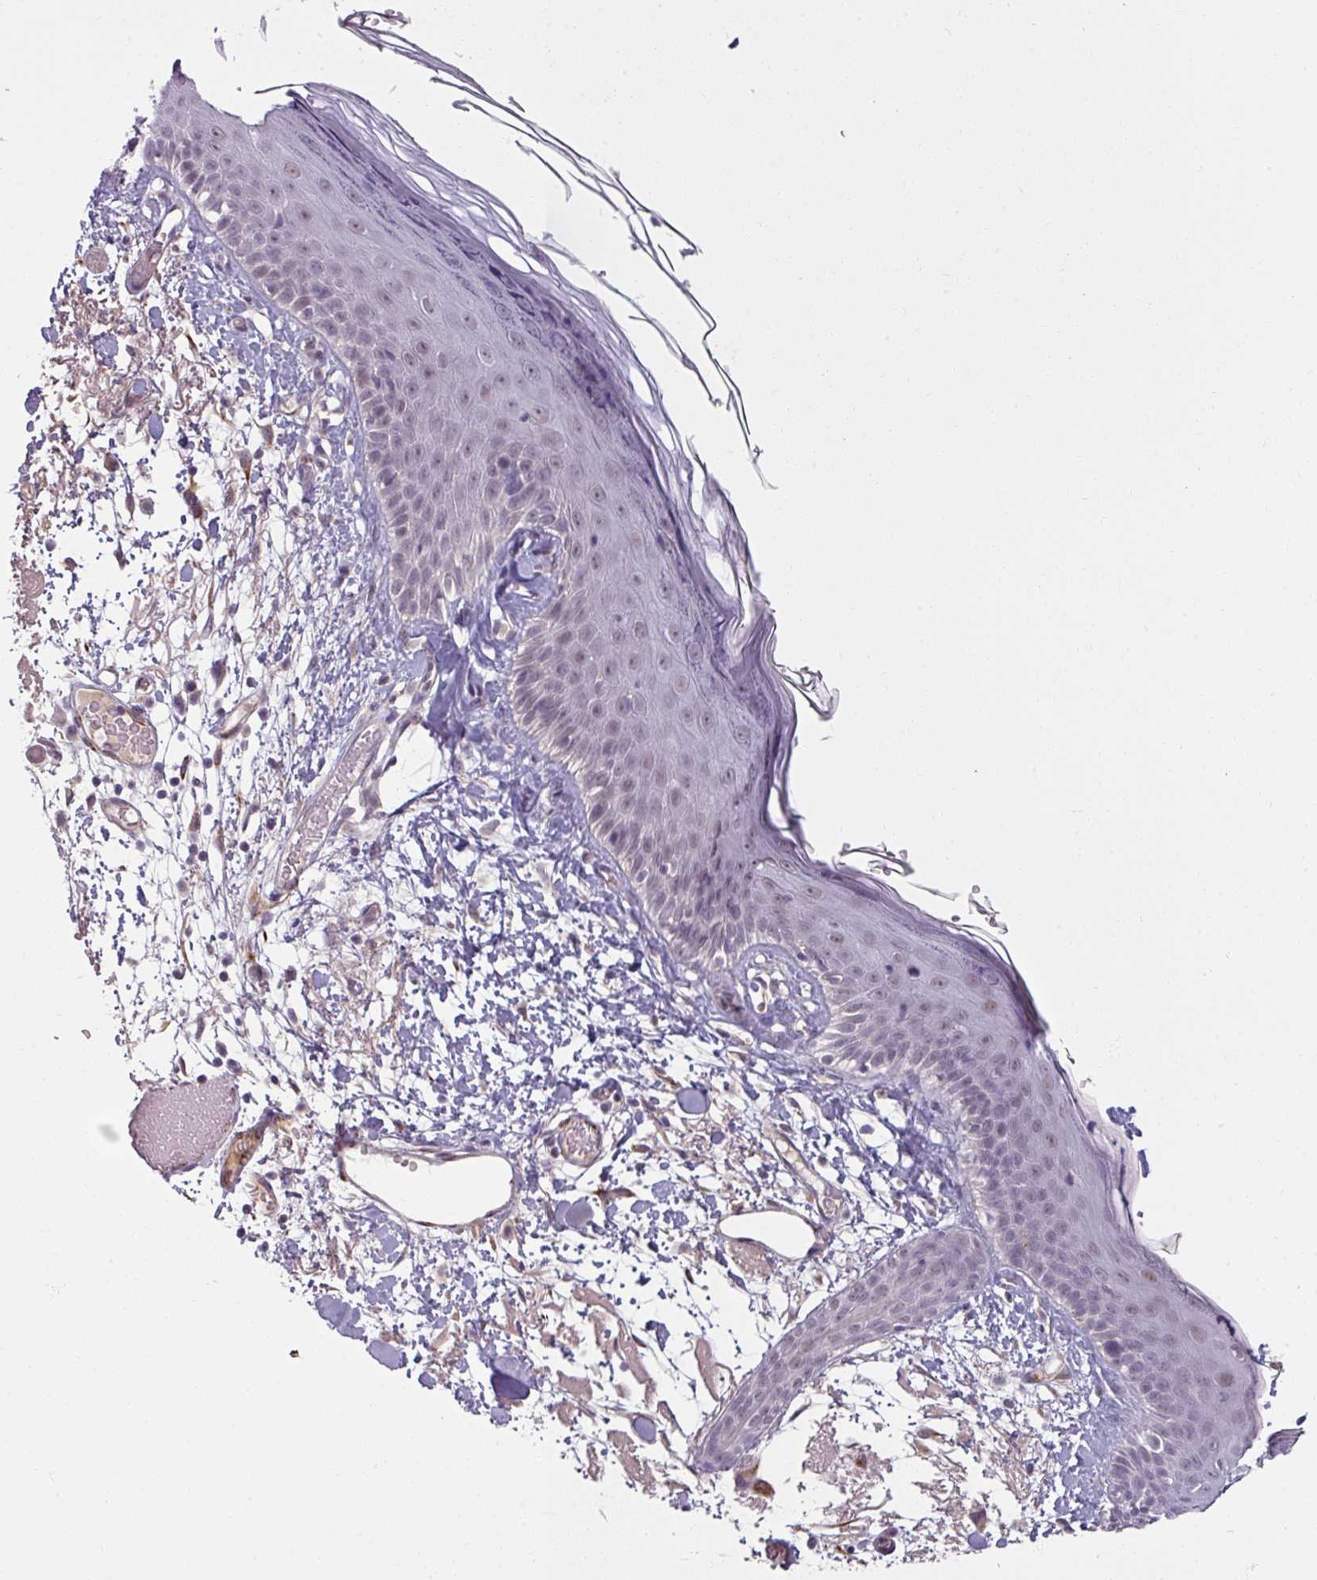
{"staining": {"intensity": "weak", "quantity": "25%-75%", "location": "cytoplasmic/membranous,nuclear"}, "tissue": "skin", "cell_type": "Fibroblasts", "image_type": "normal", "snomed": [{"axis": "morphology", "description": "Normal tissue, NOS"}, {"axis": "topography", "description": "Skin"}], "caption": "High-magnification brightfield microscopy of benign skin stained with DAB (brown) and counterstained with hematoxylin (blue). fibroblasts exhibit weak cytoplasmic/membranous,nuclear expression is identified in about25%-75% of cells.", "gene": "UVSSA", "patient": {"sex": "male", "age": 79}}